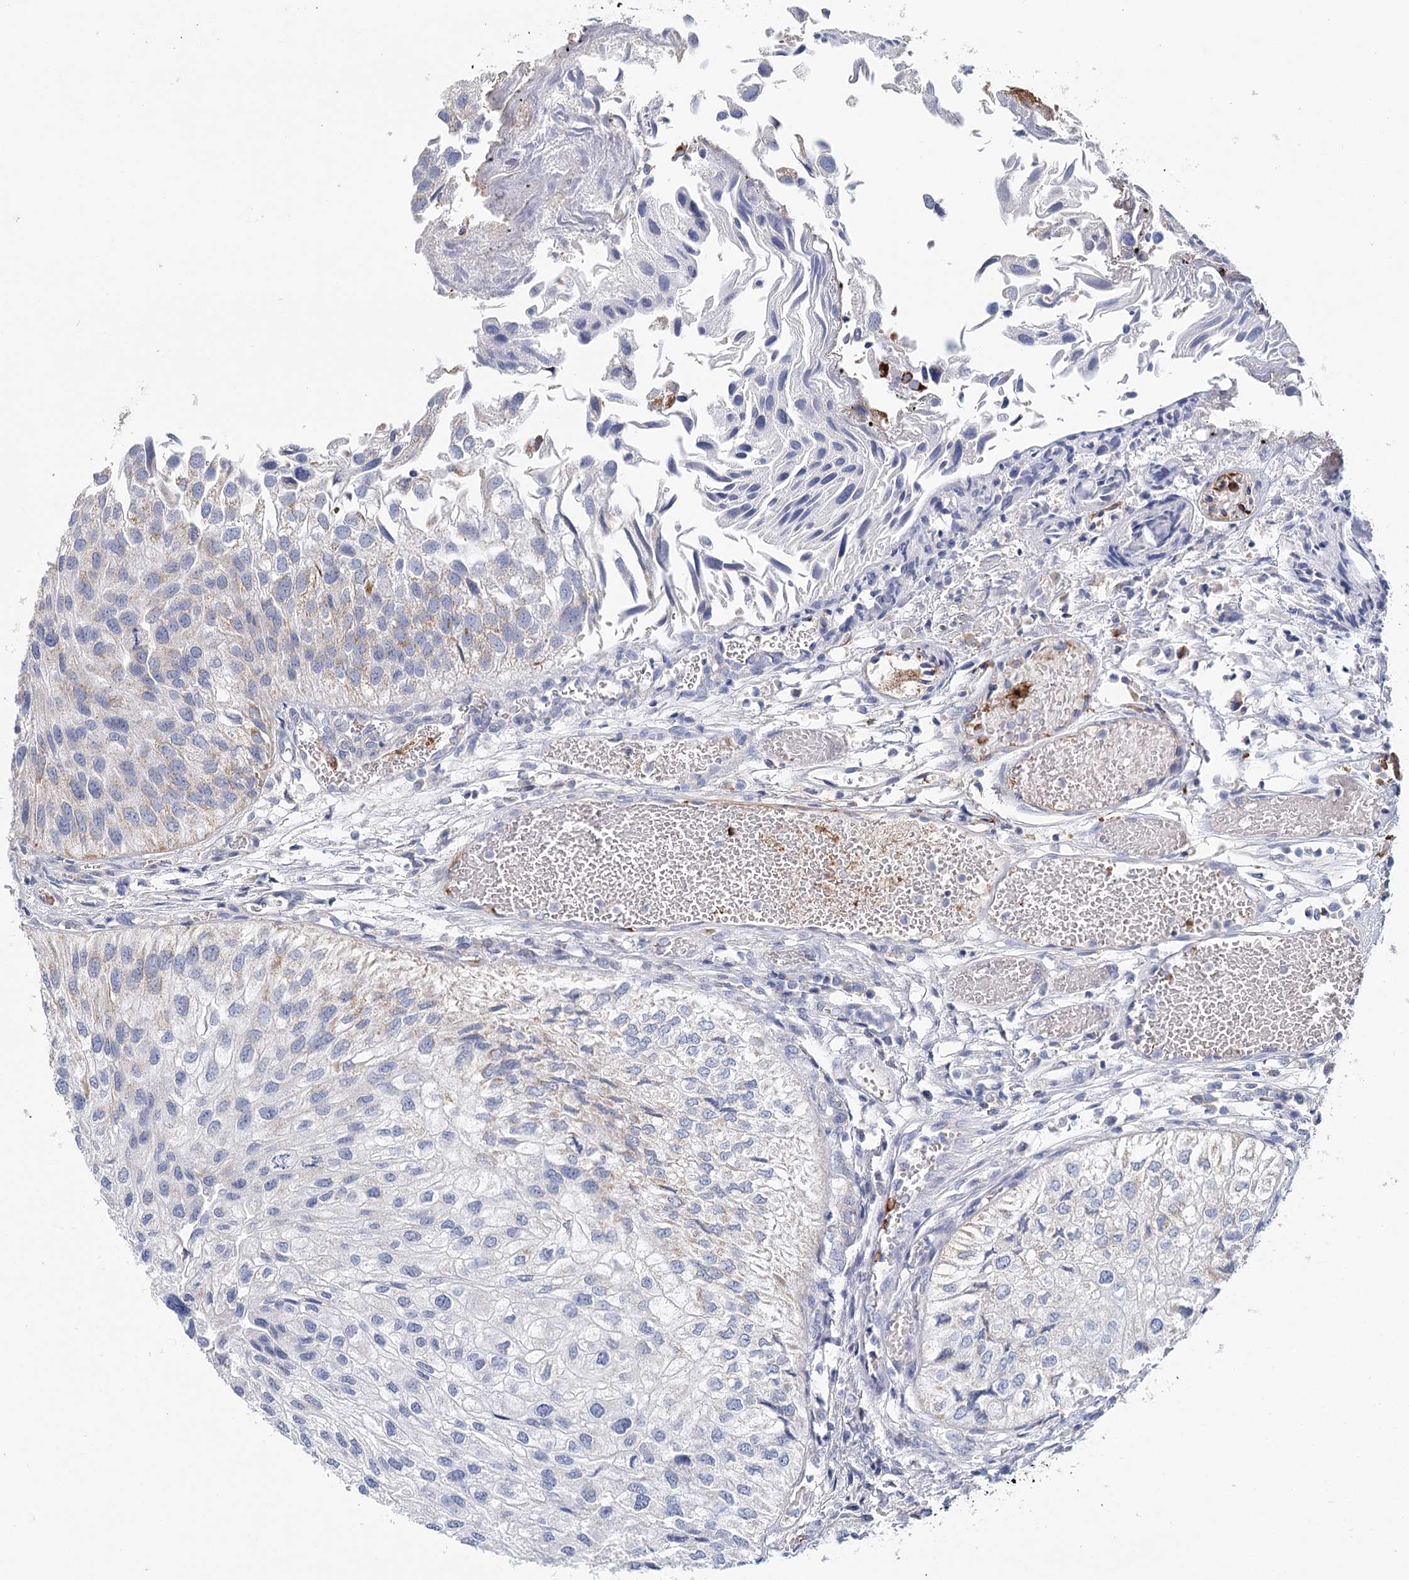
{"staining": {"intensity": "negative", "quantity": "none", "location": "none"}, "tissue": "urothelial cancer", "cell_type": "Tumor cells", "image_type": "cancer", "snomed": [{"axis": "morphology", "description": "Urothelial carcinoma, Low grade"}, {"axis": "topography", "description": "Urinary bladder"}], "caption": "Immunohistochemistry image of human urothelial cancer stained for a protein (brown), which shows no positivity in tumor cells.", "gene": "ARHGAP44", "patient": {"sex": "female", "age": 89}}